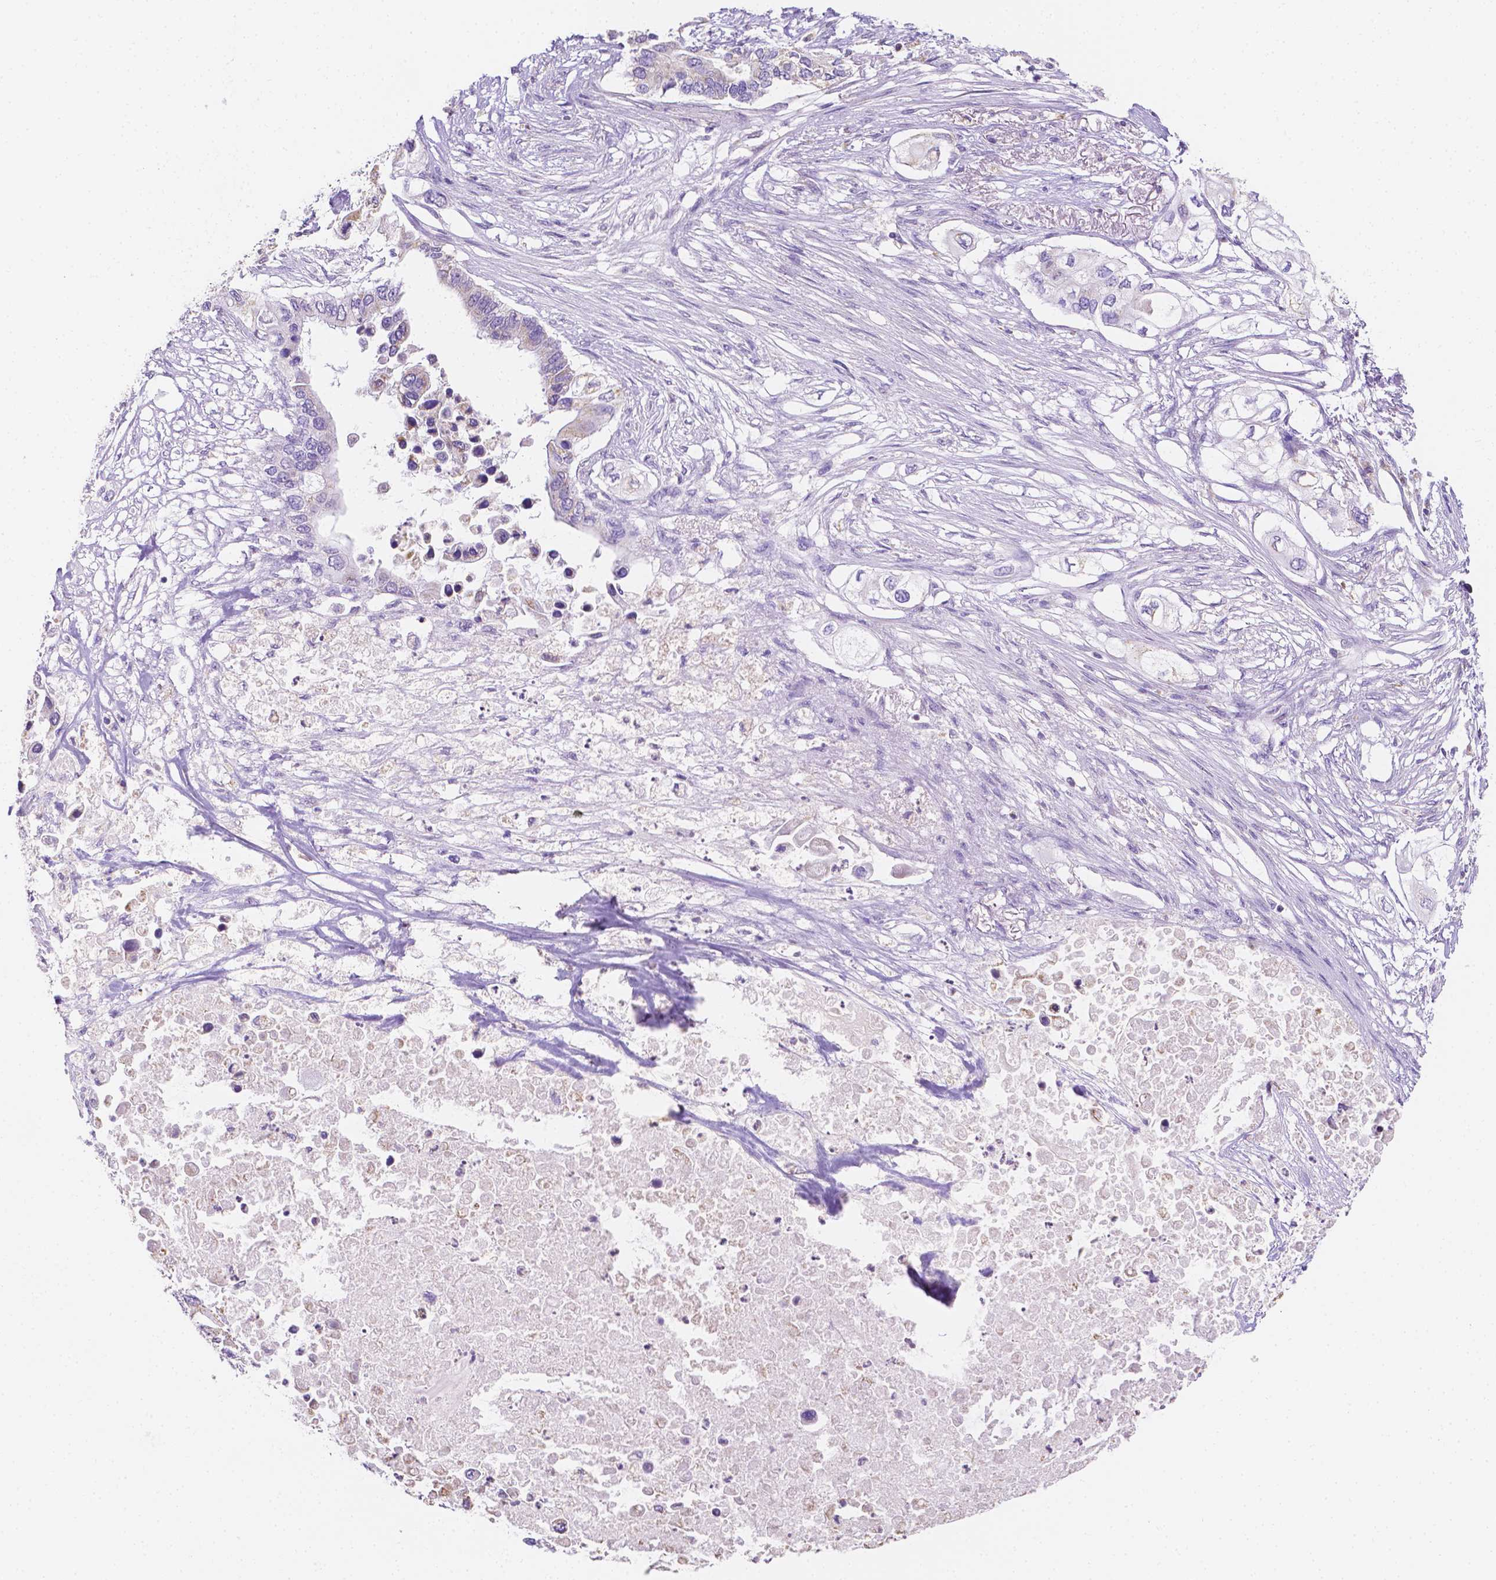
{"staining": {"intensity": "negative", "quantity": "none", "location": "none"}, "tissue": "pancreatic cancer", "cell_type": "Tumor cells", "image_type": "cancer", "snomed": [{"axis": "morphology", "description": "Adenocarcinoma, NOS"}, {"axis": "topography", "description": "Pancreas"}], "caption": "There is no significant expression in tumor cells of adenocarcinoma (pancreatic).", "gene": "TMEM130", "patient": {"sex": "female", "age": 63}}